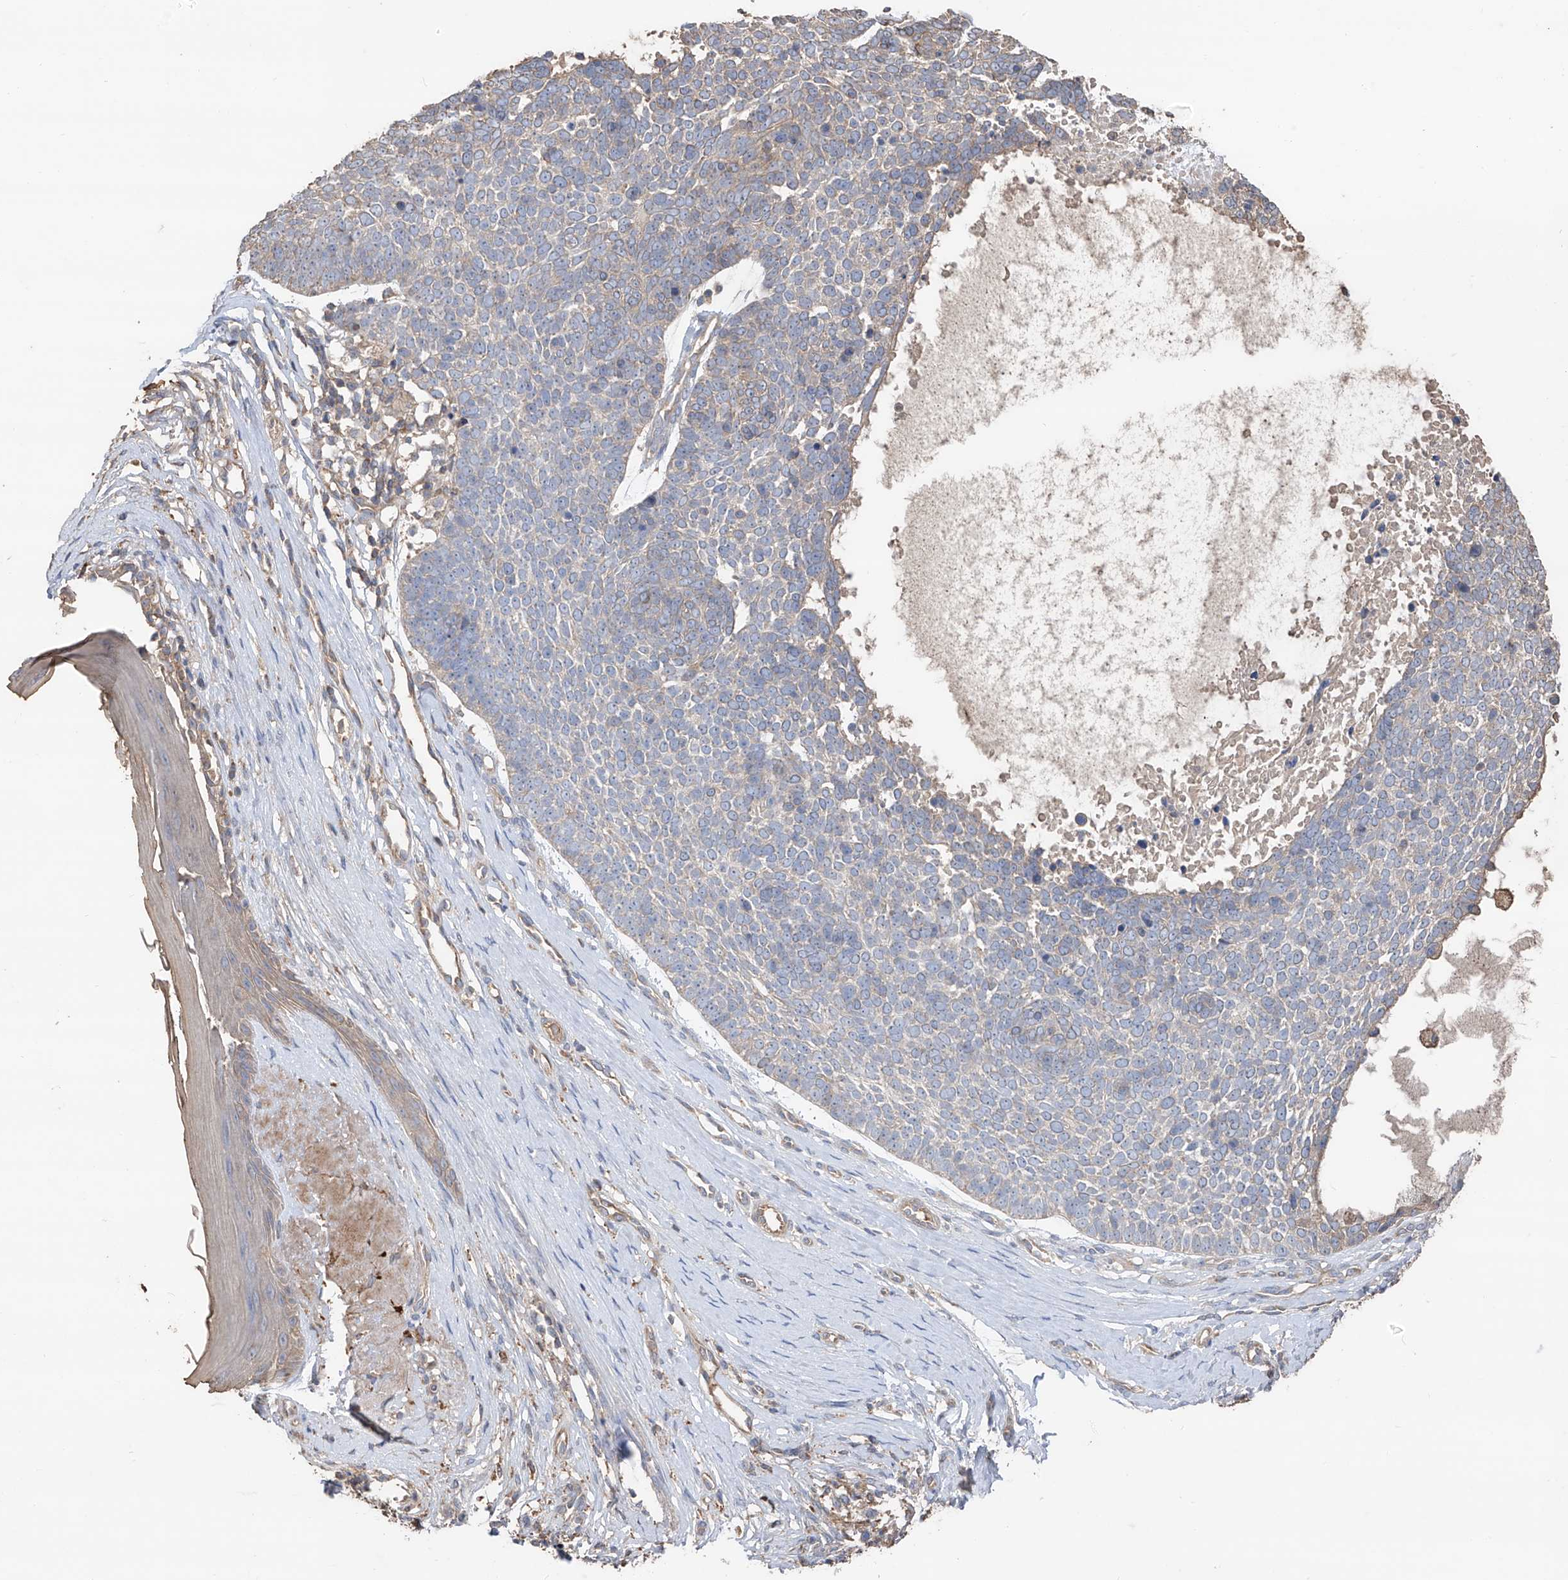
{"staining": {"intensity": "negative", "quantity": "none", "location": "none"}, "tissue": "skin cancer", "cell_type": "Tumor cells", "image_type": "cancer", "snomed": [{"axis": "morphology", "description": "Basal cell carcinoma"}, {"axis": "topography", "description": "Skin"}], "caption": "This is an immunohistochemistry (IHC) image of skin cancer (basal cell carcinoma). There is no positivity in tumor cells.", "gene": "EDN1", "patient": {"sex": "female", "age": 81}}